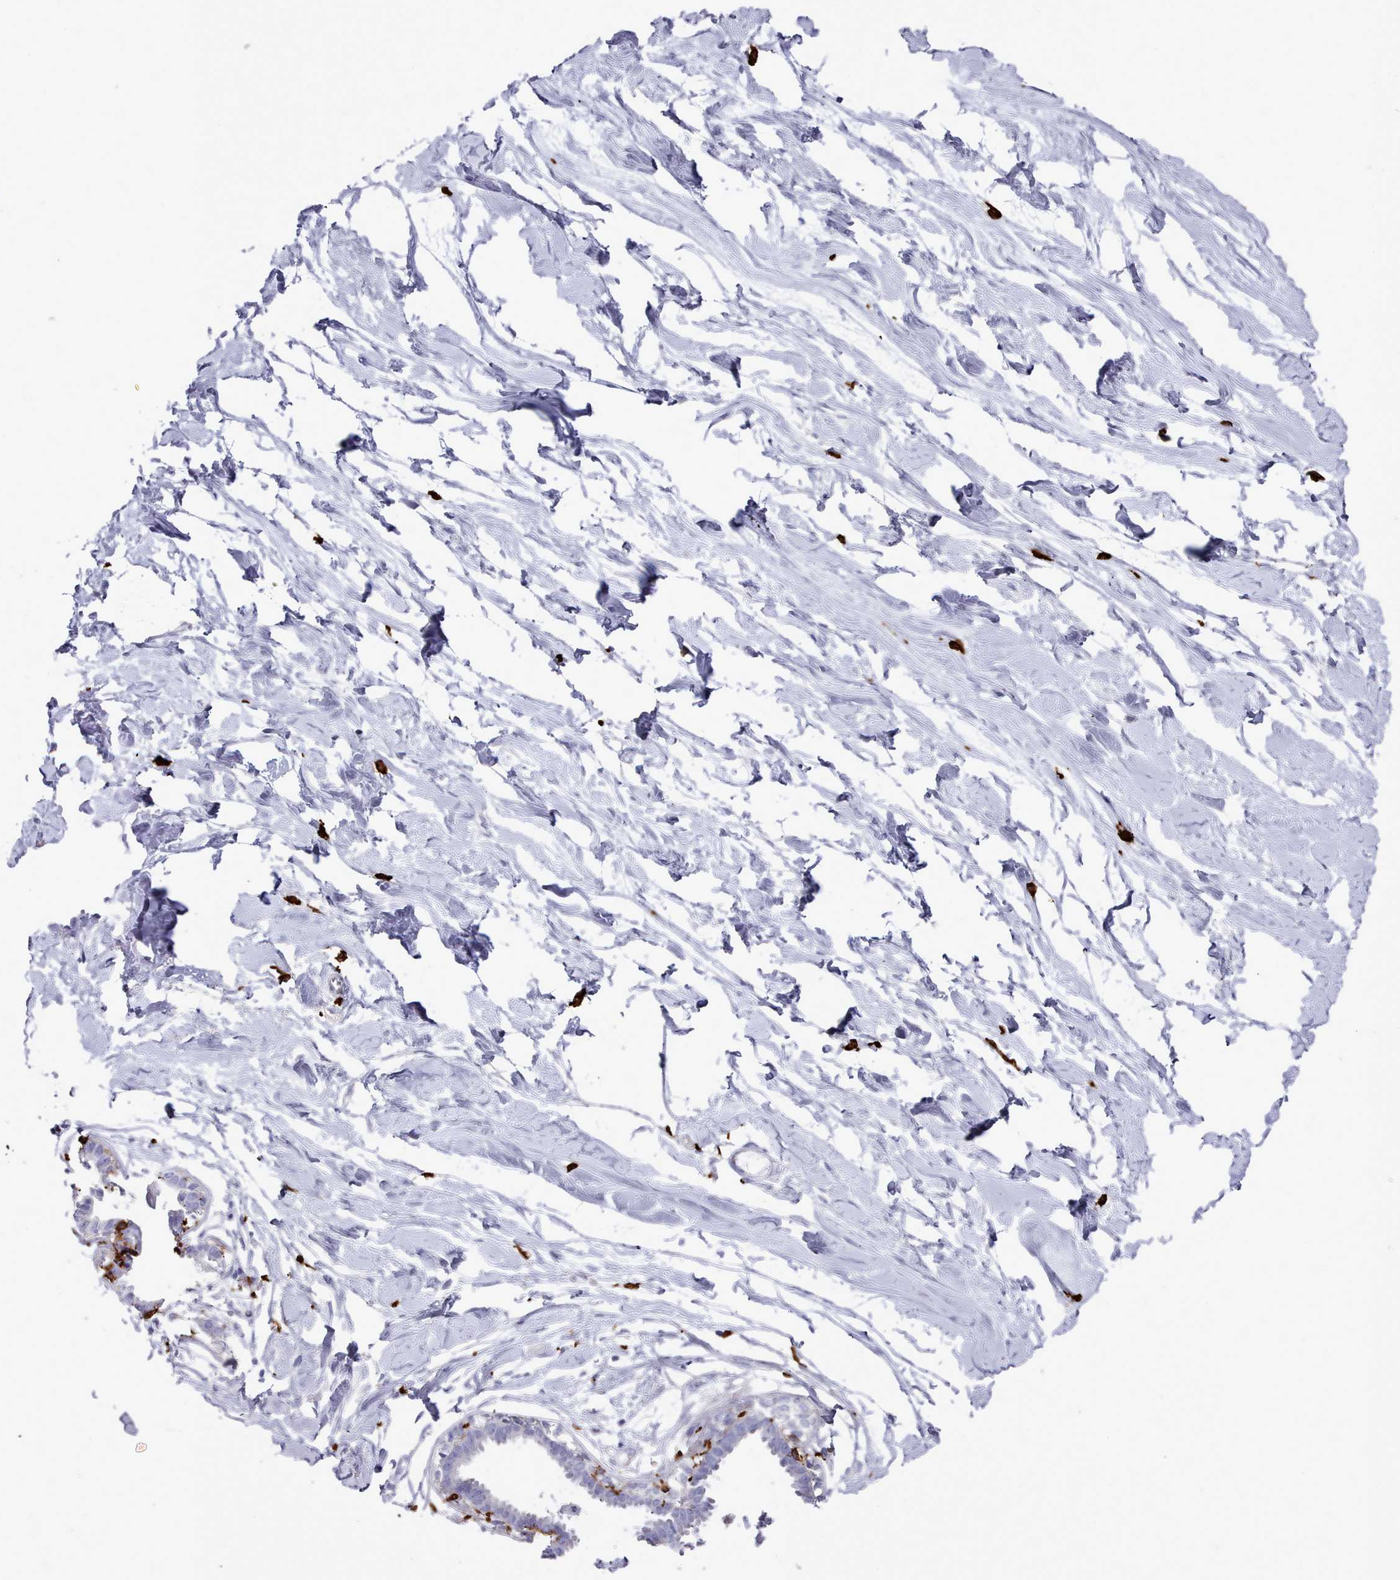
{"staining": {"intensity": "negative", "quantity": "none", "location": "none"}, "tissue": "breast", "cell_type": "Adipocytes", "image_type": "normal", "snomed": [{"axis": "morphology", "description": "Normal tissue, NOS"}, {"axis": "topography", "description": "Breast"}], "caption": "Human breast stained for a protein using IHC exhibits no staining in adipocytes.", "gene": "AIF1", "patient": {"sex": "female", "age": 45}}